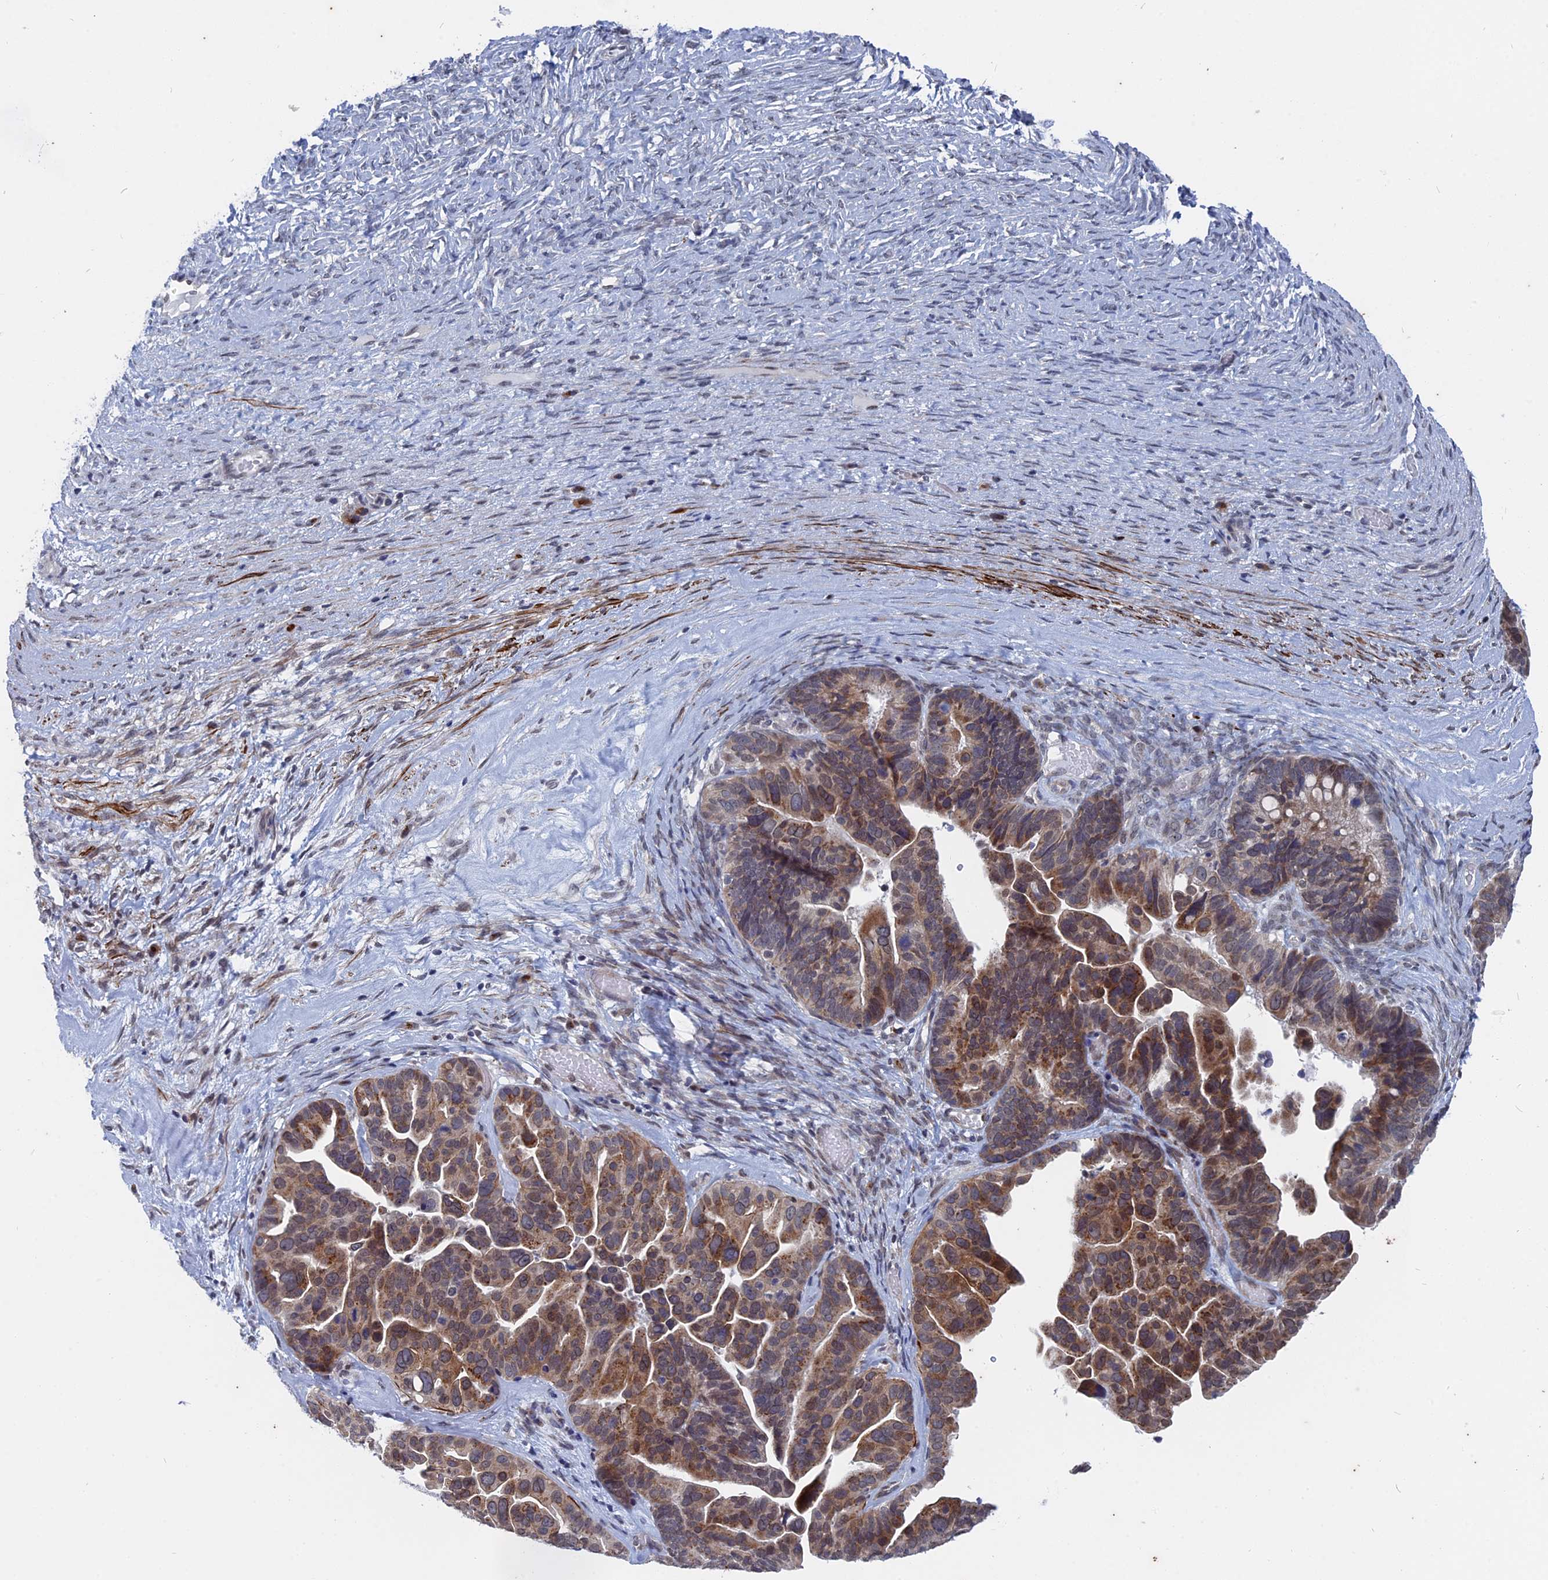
{"staining": {"intensity": "moderate", "quantity": "<25%", "location": "cytoplasmic/membranous,nuclear"}, "tissue": "ovarian cancer", "cell_type": "Tumor cells", "image_type": "cancer", "snomed": [{"axis": "morphology", "description": "Cystadenocarcinoma, serous, NOS"}, {"axis": "topography", "description": "Ovary"}], "caption": "Protein positivity by IHC shows moderate cytoplasmic/membranous and nuclear expression in about <25% of tumor cells in ovarian cancer.", "gene": "MTRF1", "patient": {"sex": "female", "age": 56}}